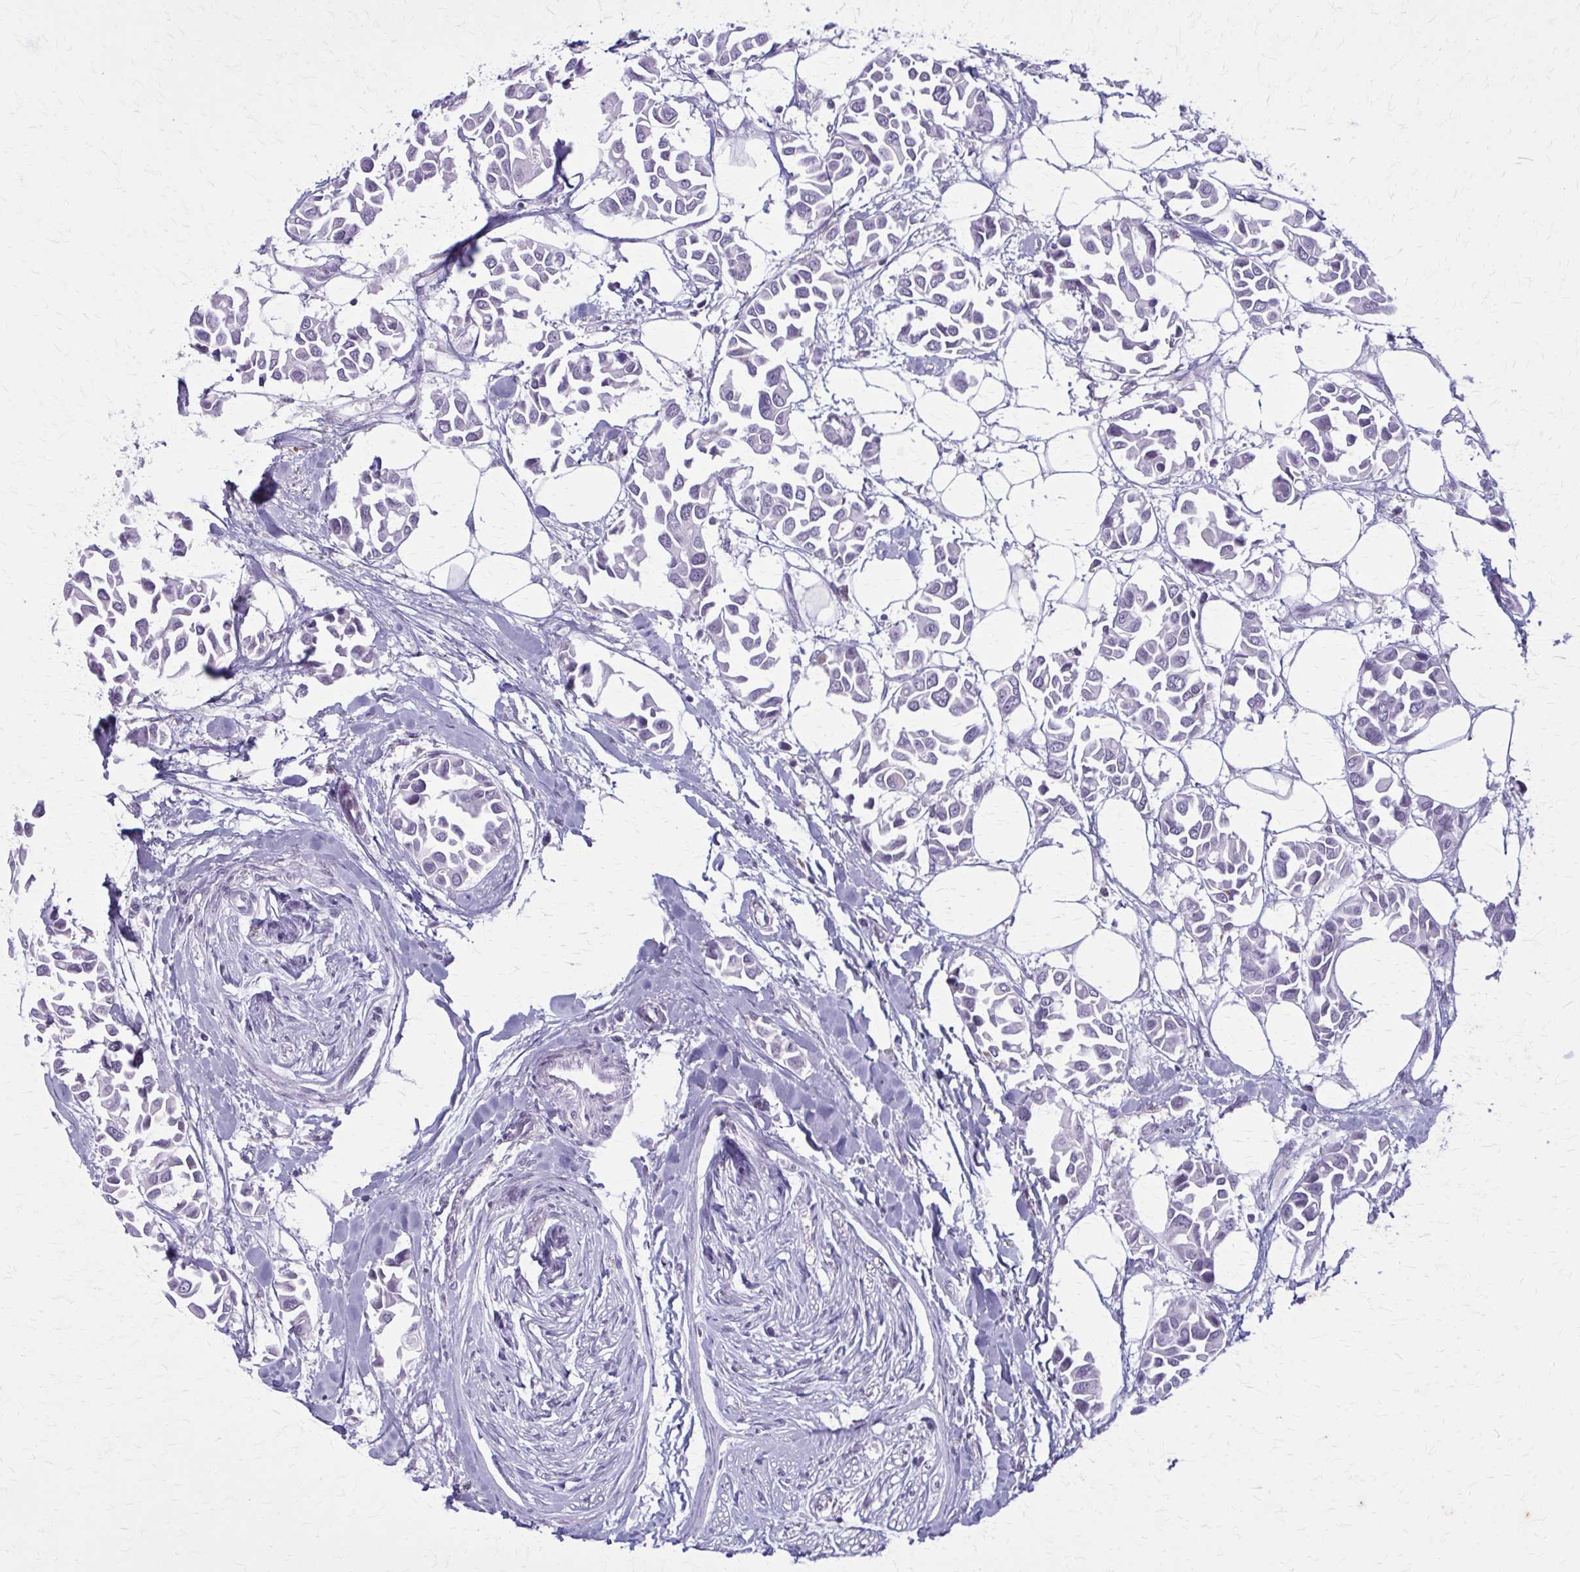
{"staining": {"intensity": "negative", "quantity": "none", "location": "none"}, "tissue": "breast cancer", "cell_type": "Tumor cells", "image_type": "cancer", "snomed": [{"axis": "morphology", "description": "Duct carcinoma"}, {"axis": "topography", "description": "Breast"}], "caption": "Human breast invasive ductal carcinoma stained for a protein using immunohistochemistry reveals no staining in tumor cells.", "gene": "CARD9", "patient": {"sex": "female", "age": 54}}